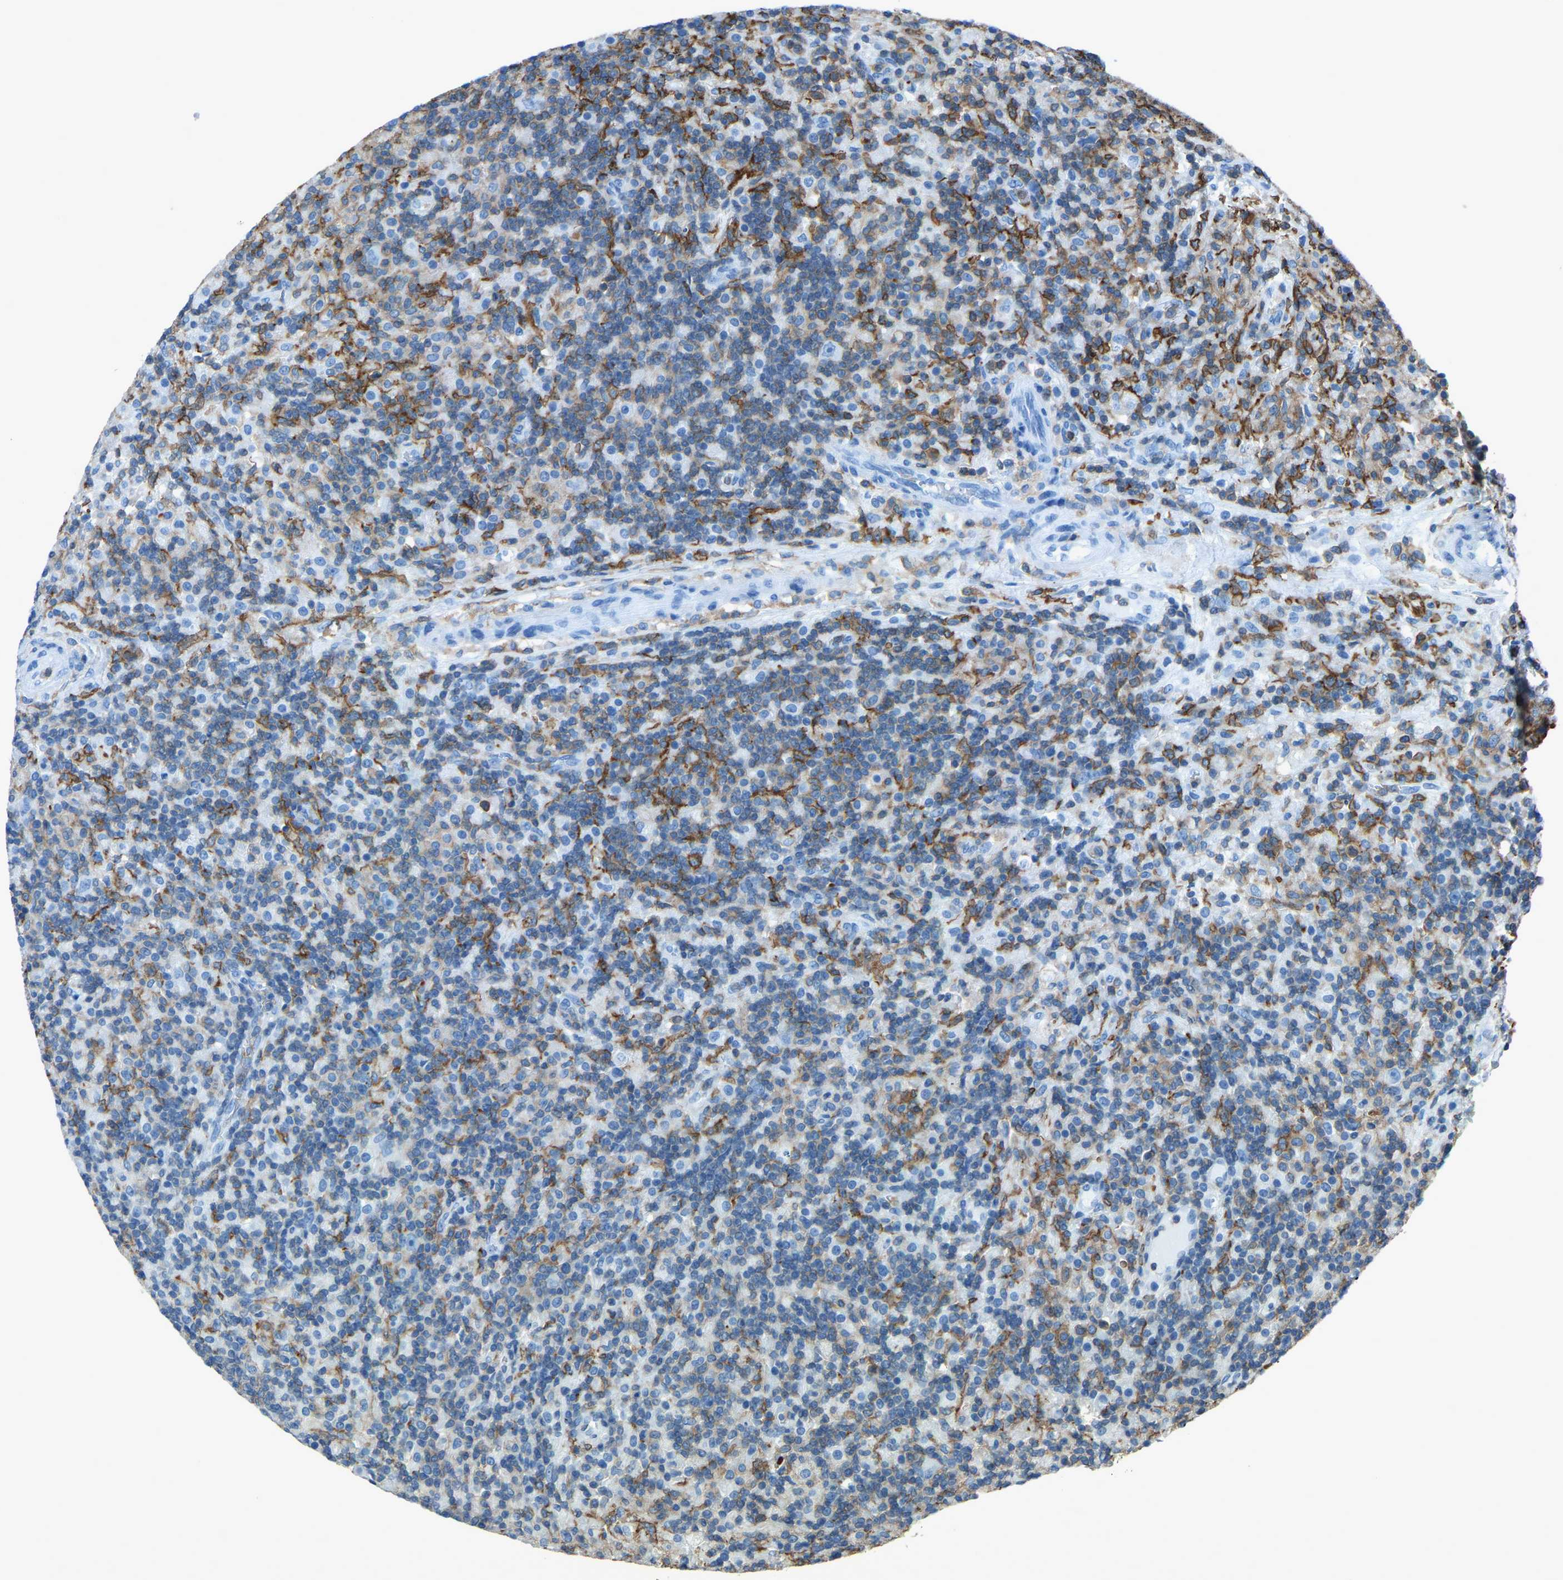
{"staining": {"intensity": "negative", "quantity": "none", "location": "none"}, "tissue": "lymphoma", "cell_type": "Tumor cells", "image_type": "cancer", "snomed": [{"axis": "morphology", "description": "Hodgkin's disease, NOS"}, {"axis": "topography", "description": "Lymph node"}], "caption": "The micrograph displays no significant positivity in tumor cells of lymphoma.", "gene": "LSP1", "patient": {"sex": "male", "age": 70}}